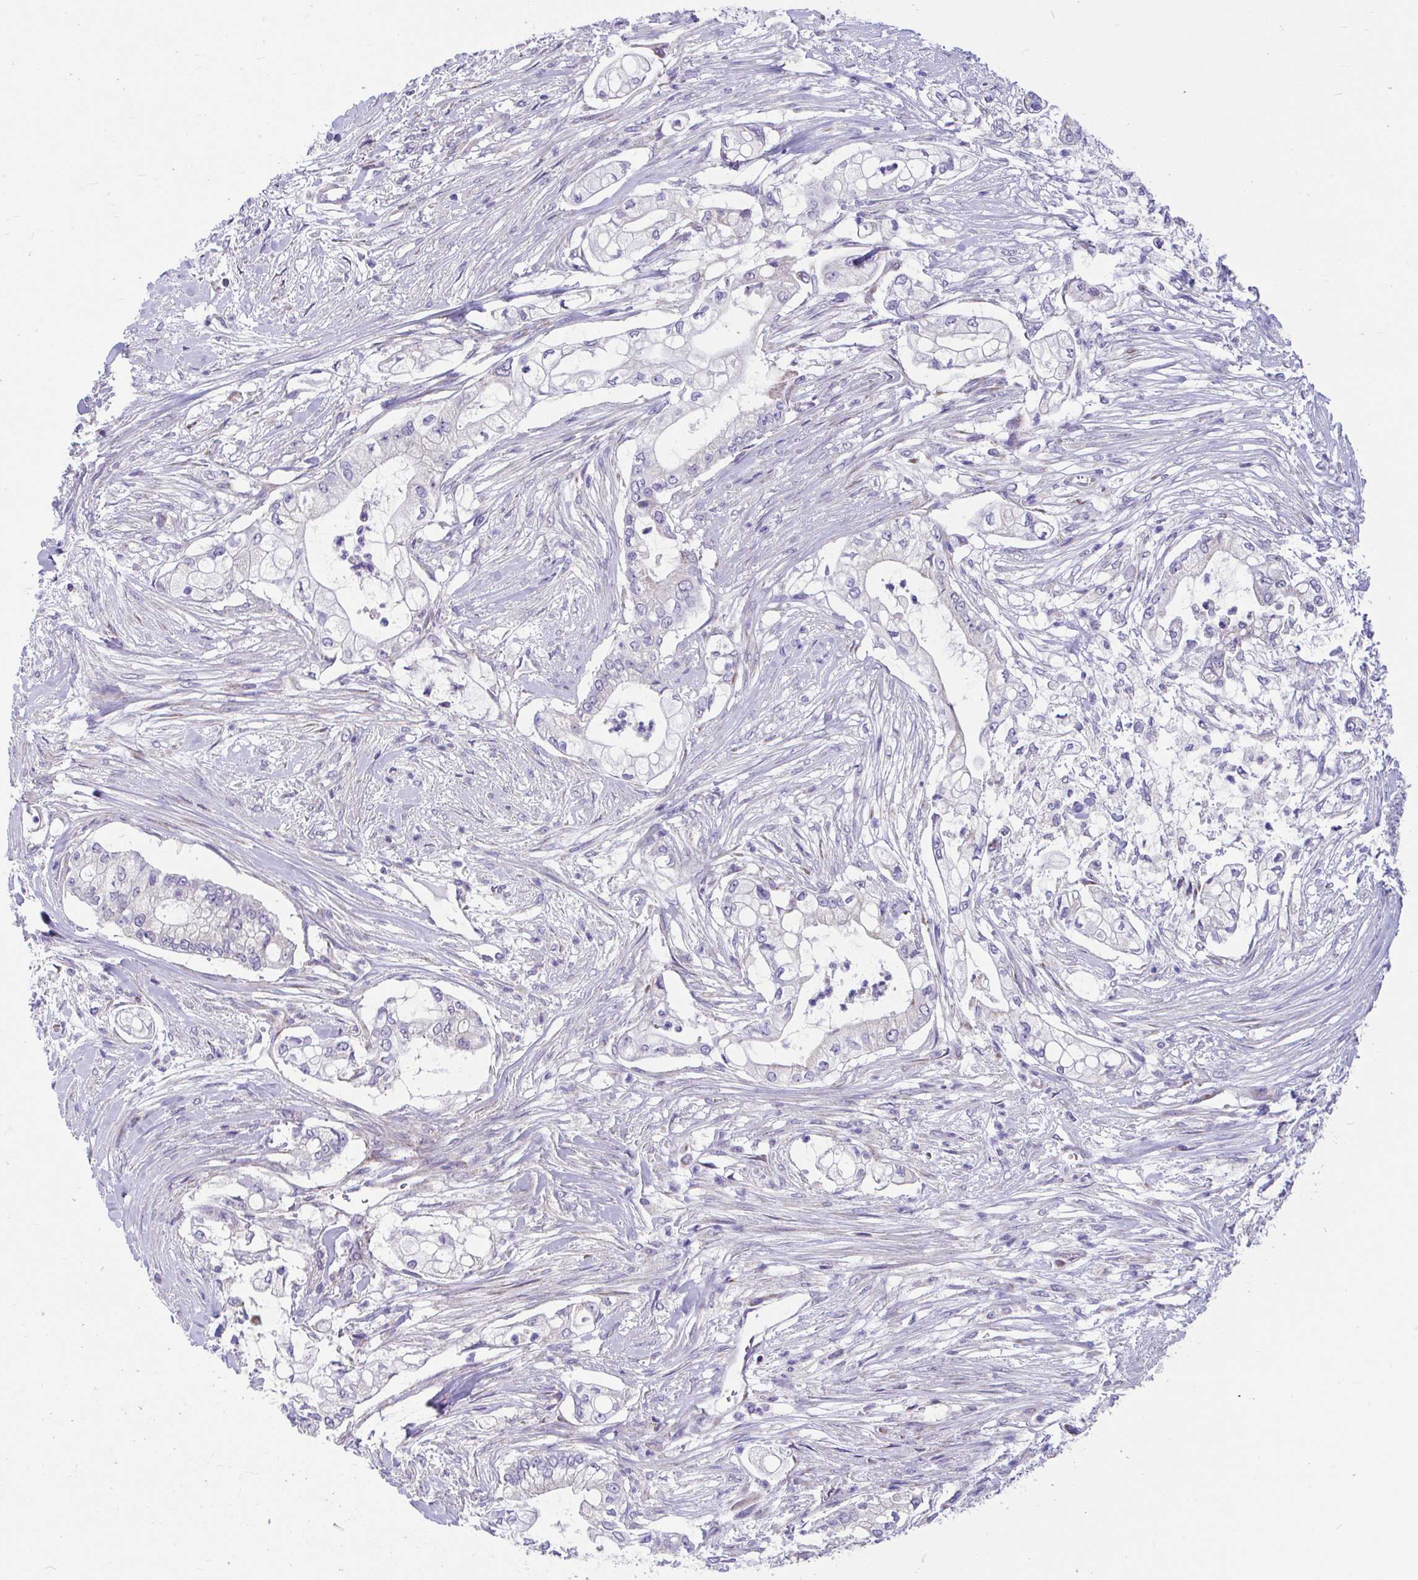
{"staining": {"intensity": "negative", "quantity": "none", "location": "none"}, "tissue": "pancreatic cancer", "cell_type": "Tumor cells", "image_type": "cancer", "snomed": [{"axis": "morphology", "description": "Adenocarcinoma, NOS"}, {"axis": "topography", "description": "Pancreas"}], "caption": "DAB immunohistochemical staining of human pancreatic adenocarcinoma reveals no significant expression in tumor cells.", "gene": "OR13A1", "patient": {"sex": "female", "age": 69}}